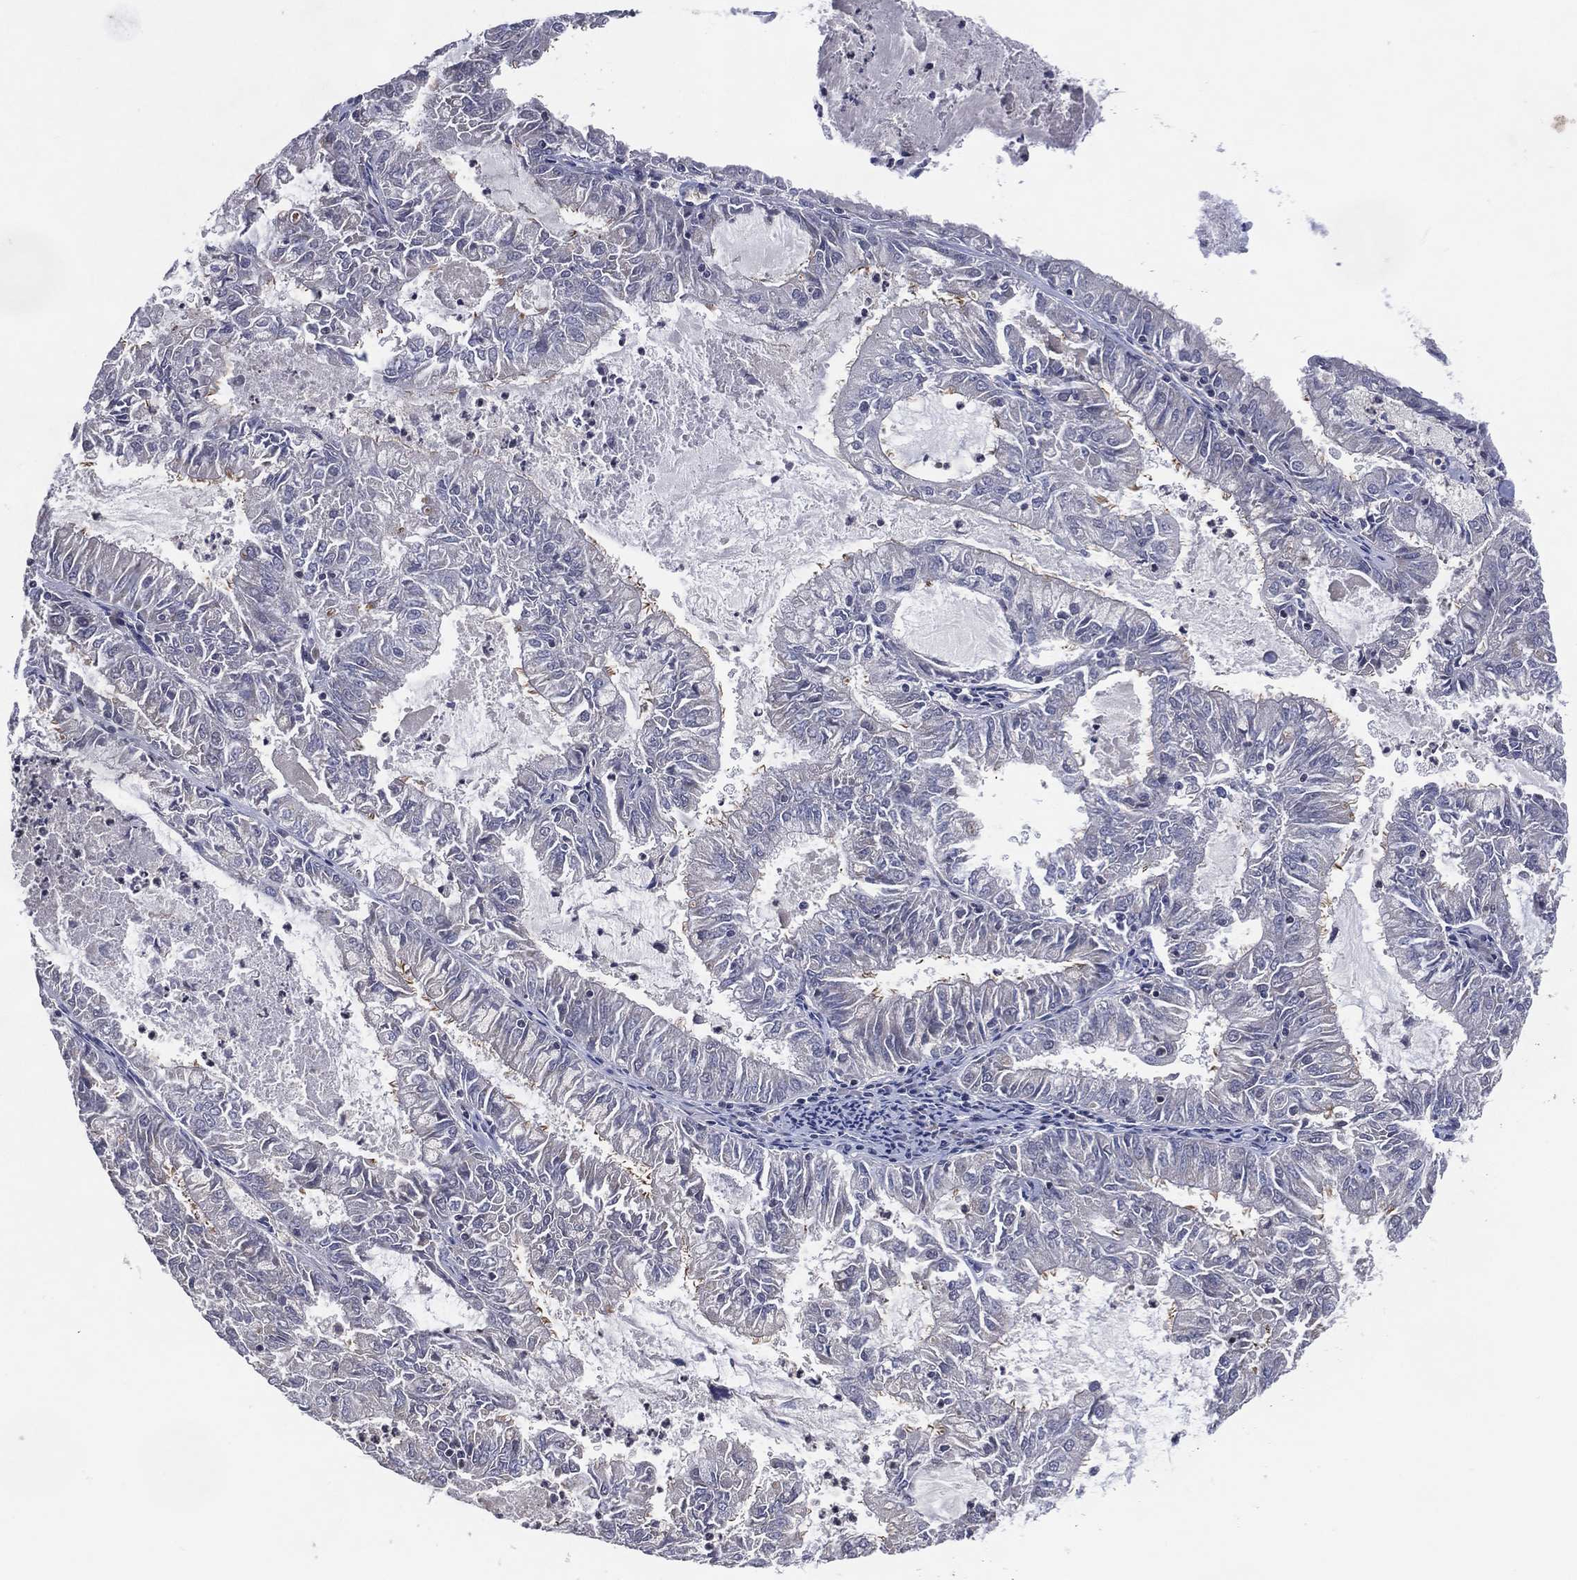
{"staining": {"intensity": "negative", "quantity": "none", "location": "none"}, "tissue": "endometrial cancer", "cell_type": "Tumor cells", "image_type": "cancer", "snomed": [{"axis": "morphology", "description": "Adenocarcinoma, NOS"}, {"axis": "topography", "description": "Endometrium"}], "caption": "Immunohistochemistry of human endometrial adenocarcinoma exhibits no staining in tumor cells. (DAB (3,3'-diaminobenzidine) IHC with hematoxylin counter stain).", "gene": "DNAH7", "patient": {"sex": "female", "age": 57}}